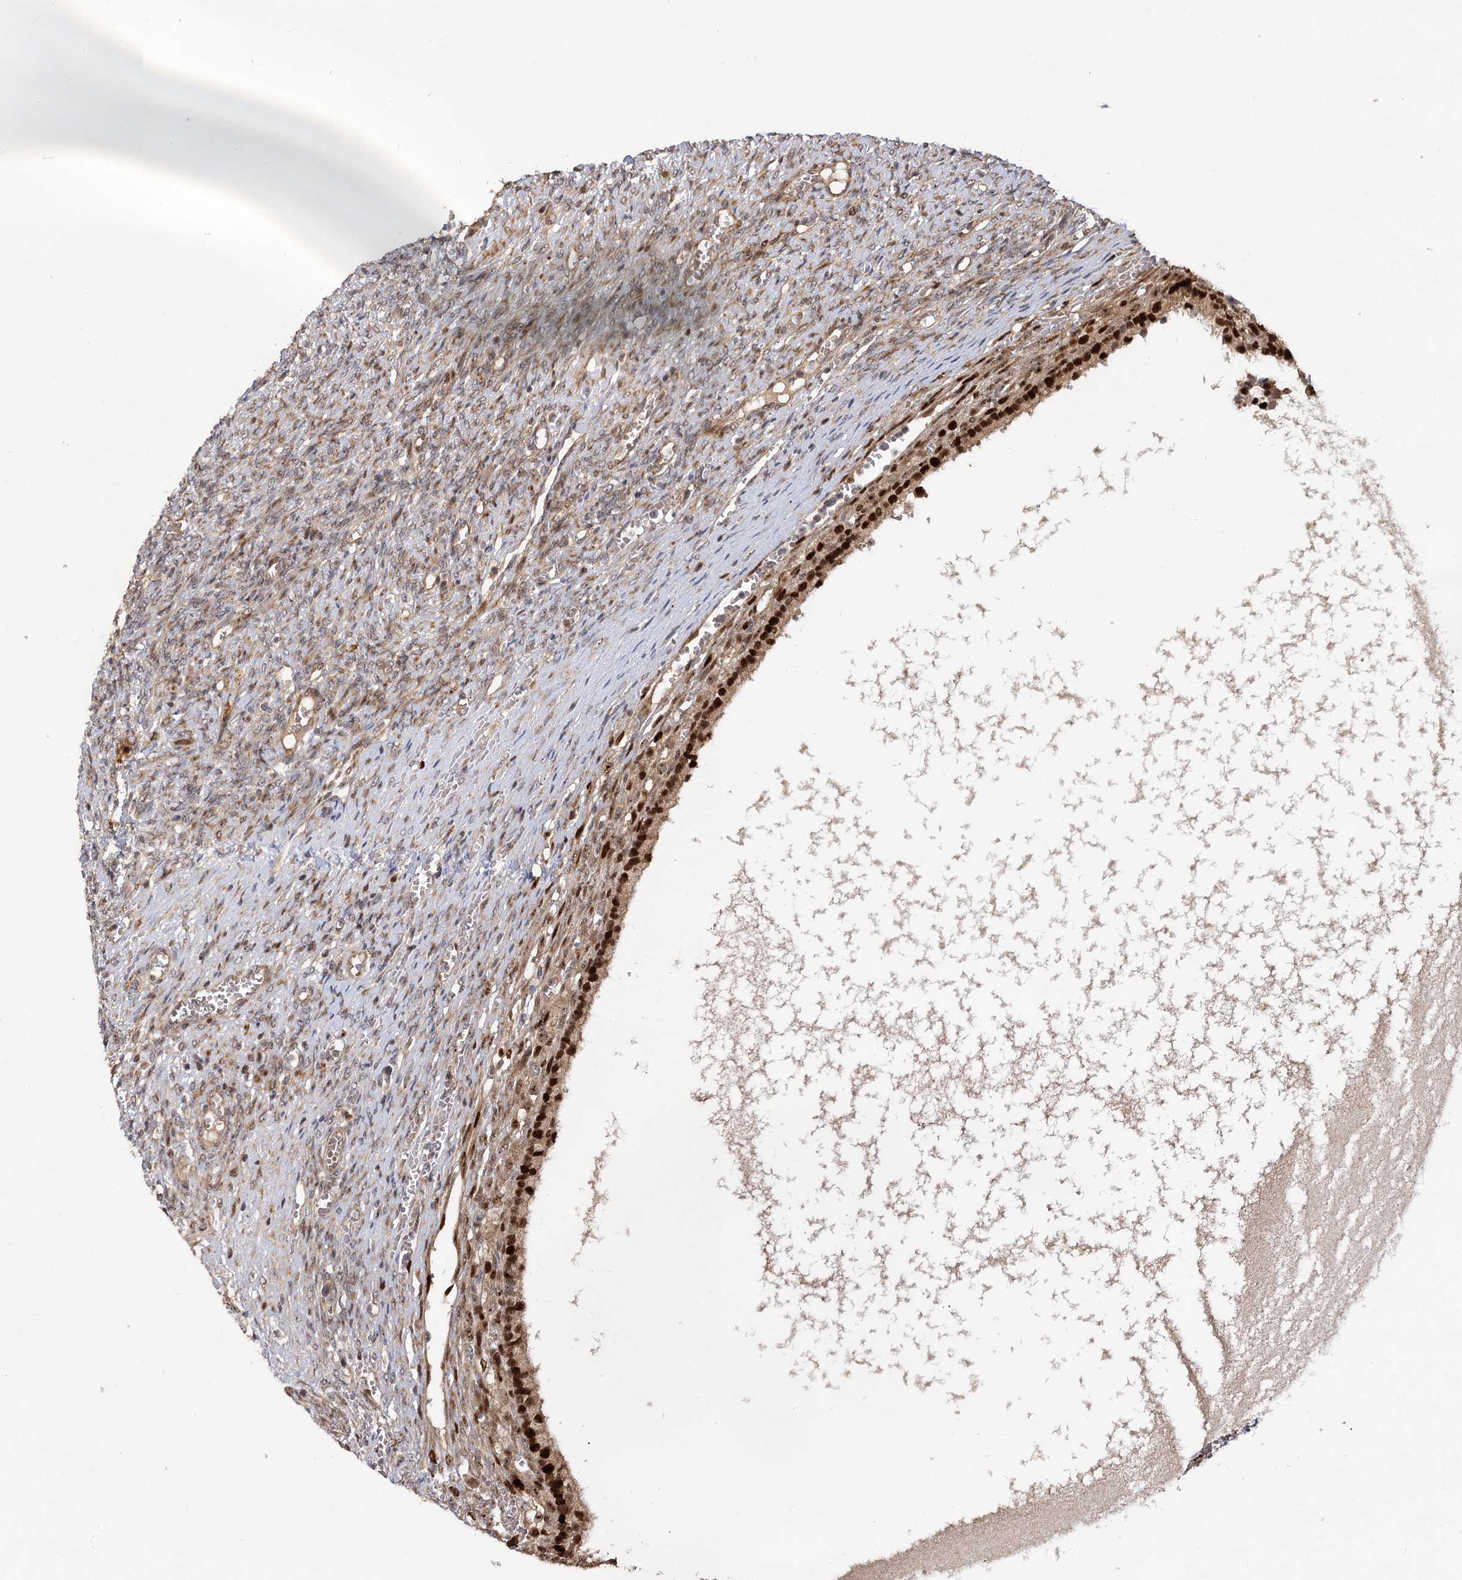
{"staining": {"intensity": "moderate", "quantity": "25%-75%", "location": "nuclear"}, "tissue": "ovary", "cell_type": "Ovarian stroma cells", "image_type": "normal", "snomed": [{"axis": "morphology", "description": "Normal tissue, NOS"}, {"axis": "topography", "description": "Ovary"}], "caption": "Ovary stained for a protein shows moderate nuclear positivity in ovarian stroma cells. (IHC, brightfield microscopy, high magnification).", "gene": "PIK3C2A", "patient": {"sex": "female", "age": 41}}